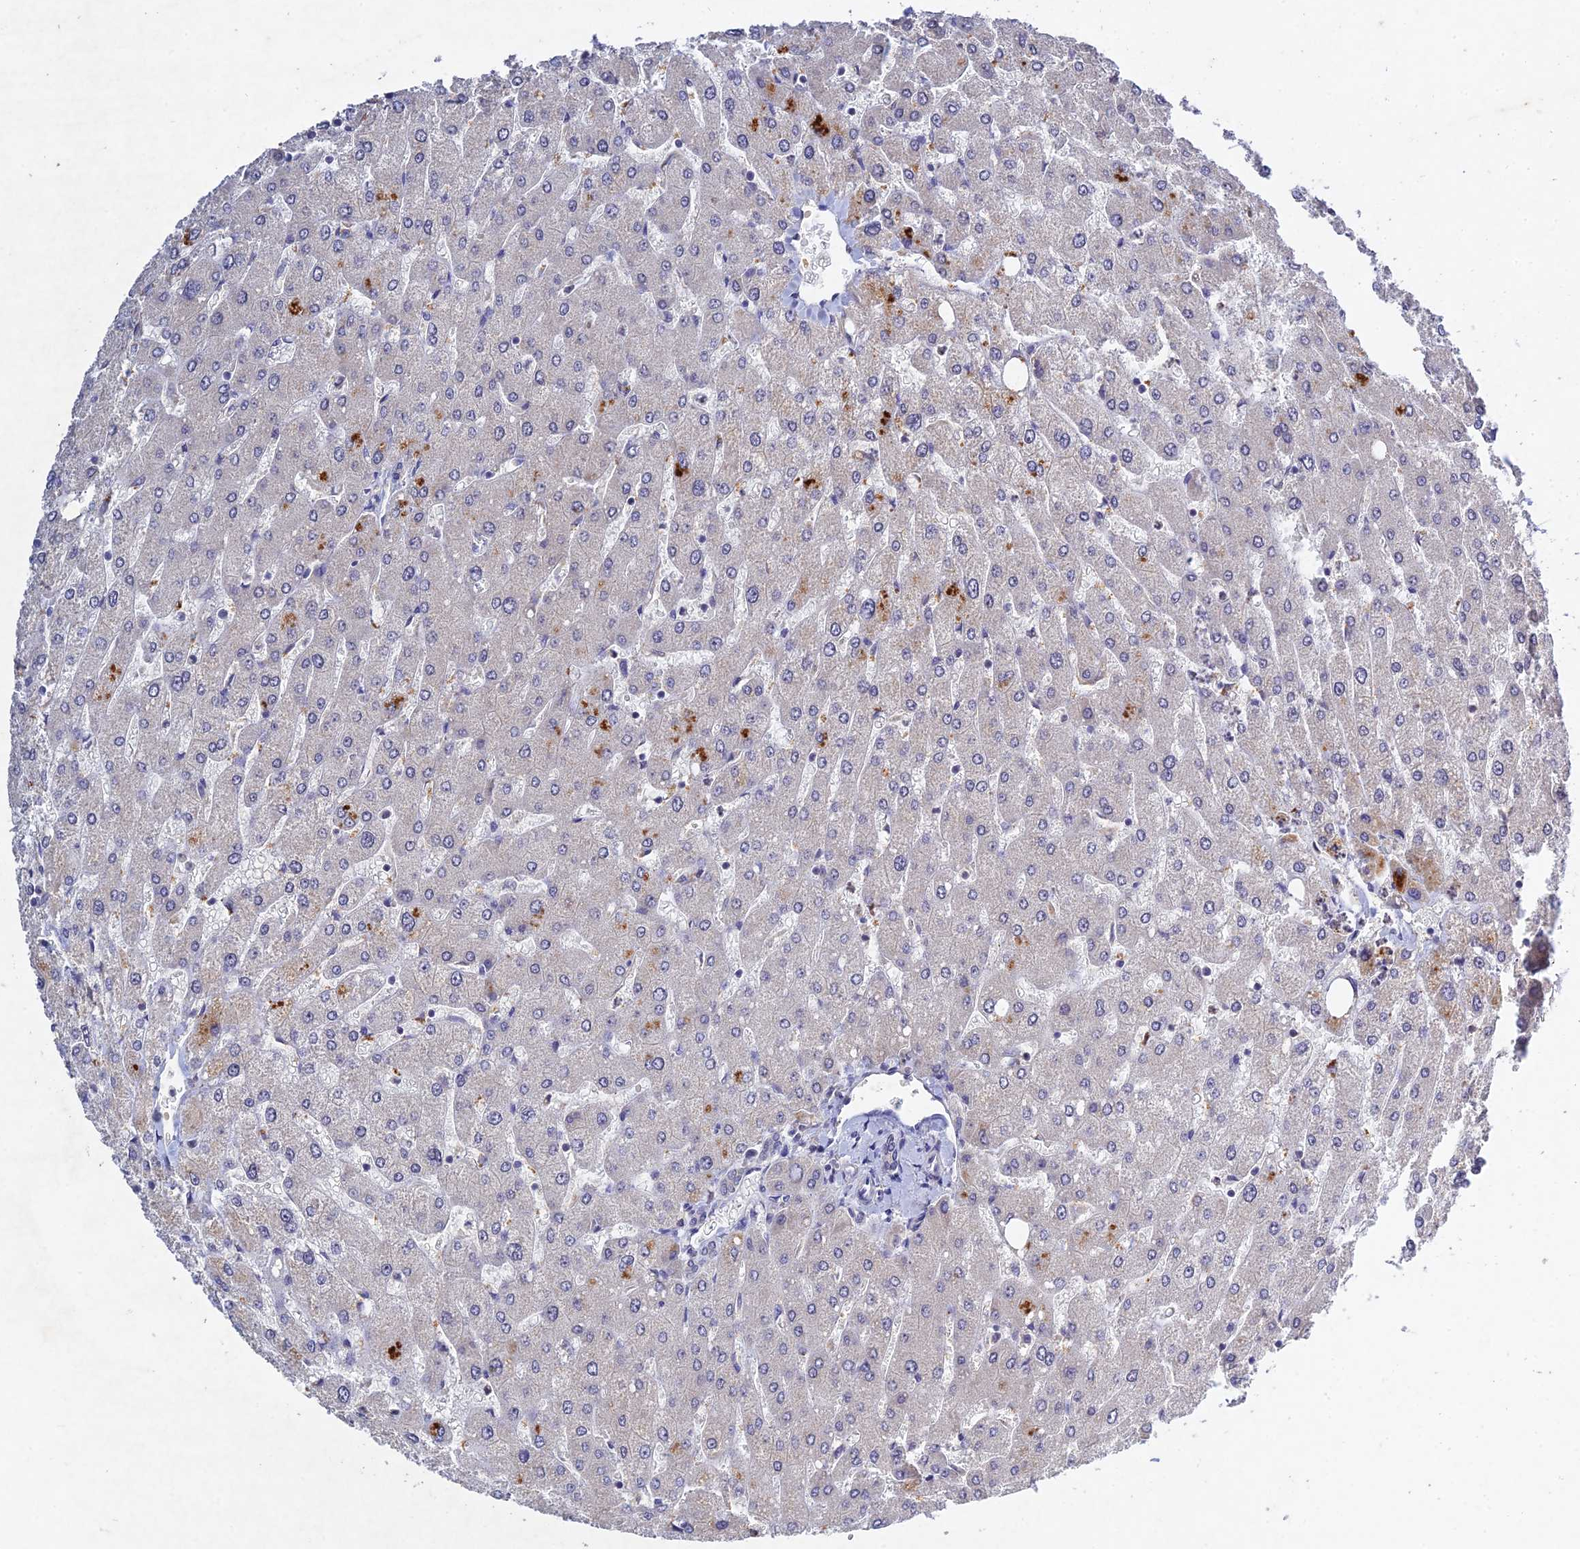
{"staining": {"intensity": "negative", "quantity": "none", "location": "none"}, "tissue": "liver", "cell_type": "Cholangiocytes", "image_type": "normal", "snomed": [{"axis": "morphology", "description": "Normal tissue, NOS"}, {"axis": "topography", "description": "Liver"}], "caption": "Human liver stained for a protein using immunohistochemistry (IHC) reveals no positivity in cholangiocytes.", "gene": "CHST5", "patient": {"sex": "male", "age": 55}}